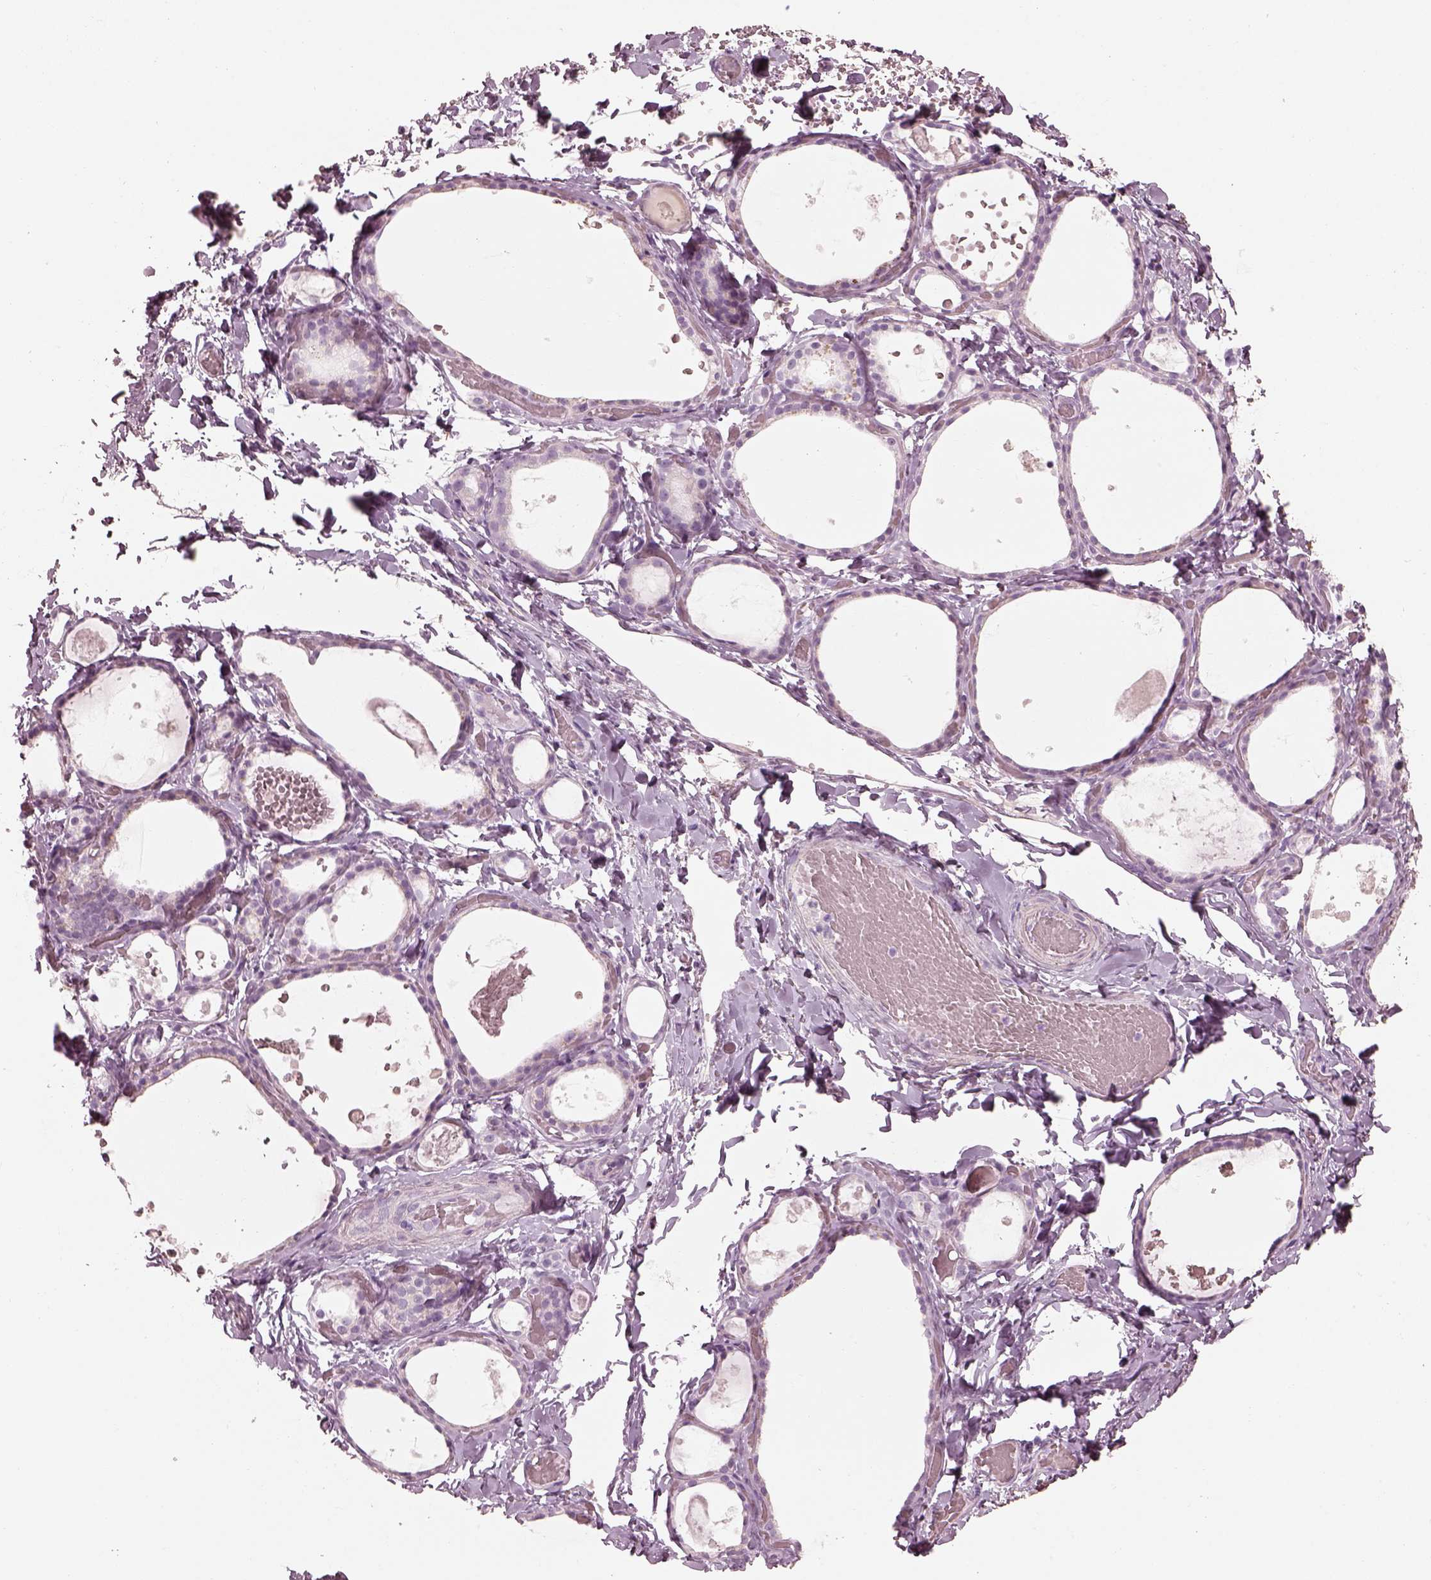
{"staining": {"intensity": "negative", "quantity": "none", "location": "none"}, "tissue": "thyroid gland", "cell_type": "Glandular cells", "image_type": "normal", "snomed": [{"axis": "morphology", "description": "Normal tissue, NOS"}, {"axis": "topography", "description": "Thyroid gland"}], "caption": "Glandular cells are negative for protein expression in normal human thyroid gland.", "gene": "RSPH9", "patient": {"sex": "female", "age": 56}}